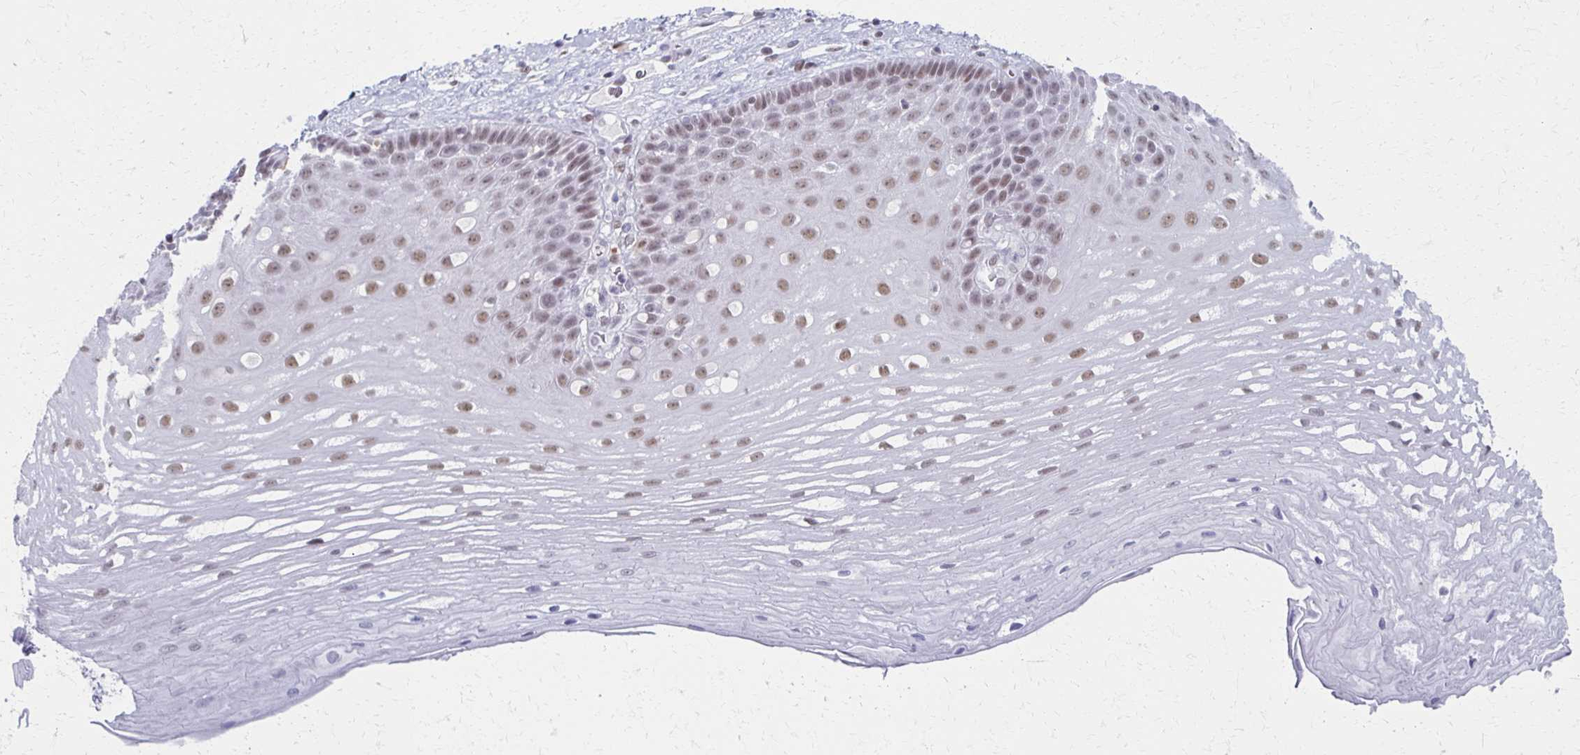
{"staining": {"intensity": "weak", "quantity": ">75%", "location": "nuclear"}, "tissue": "esophagus", "cell_type": "Squamous epithelial cells", "image_type": "normal", "snomed": [{"axis": "morphology", "description": "Normal tissue, NOS"}, {"axis": "topography", "description": "Esophagus"}], "caption": "Immunohistochemistry (DAB) staining of benign human esophagus demonstrates weak nuclear protein expression in approximately >75% of squamous epithelial cells.", "gene": "IRF7", "patient": {"sex": "male", "age": 62}}